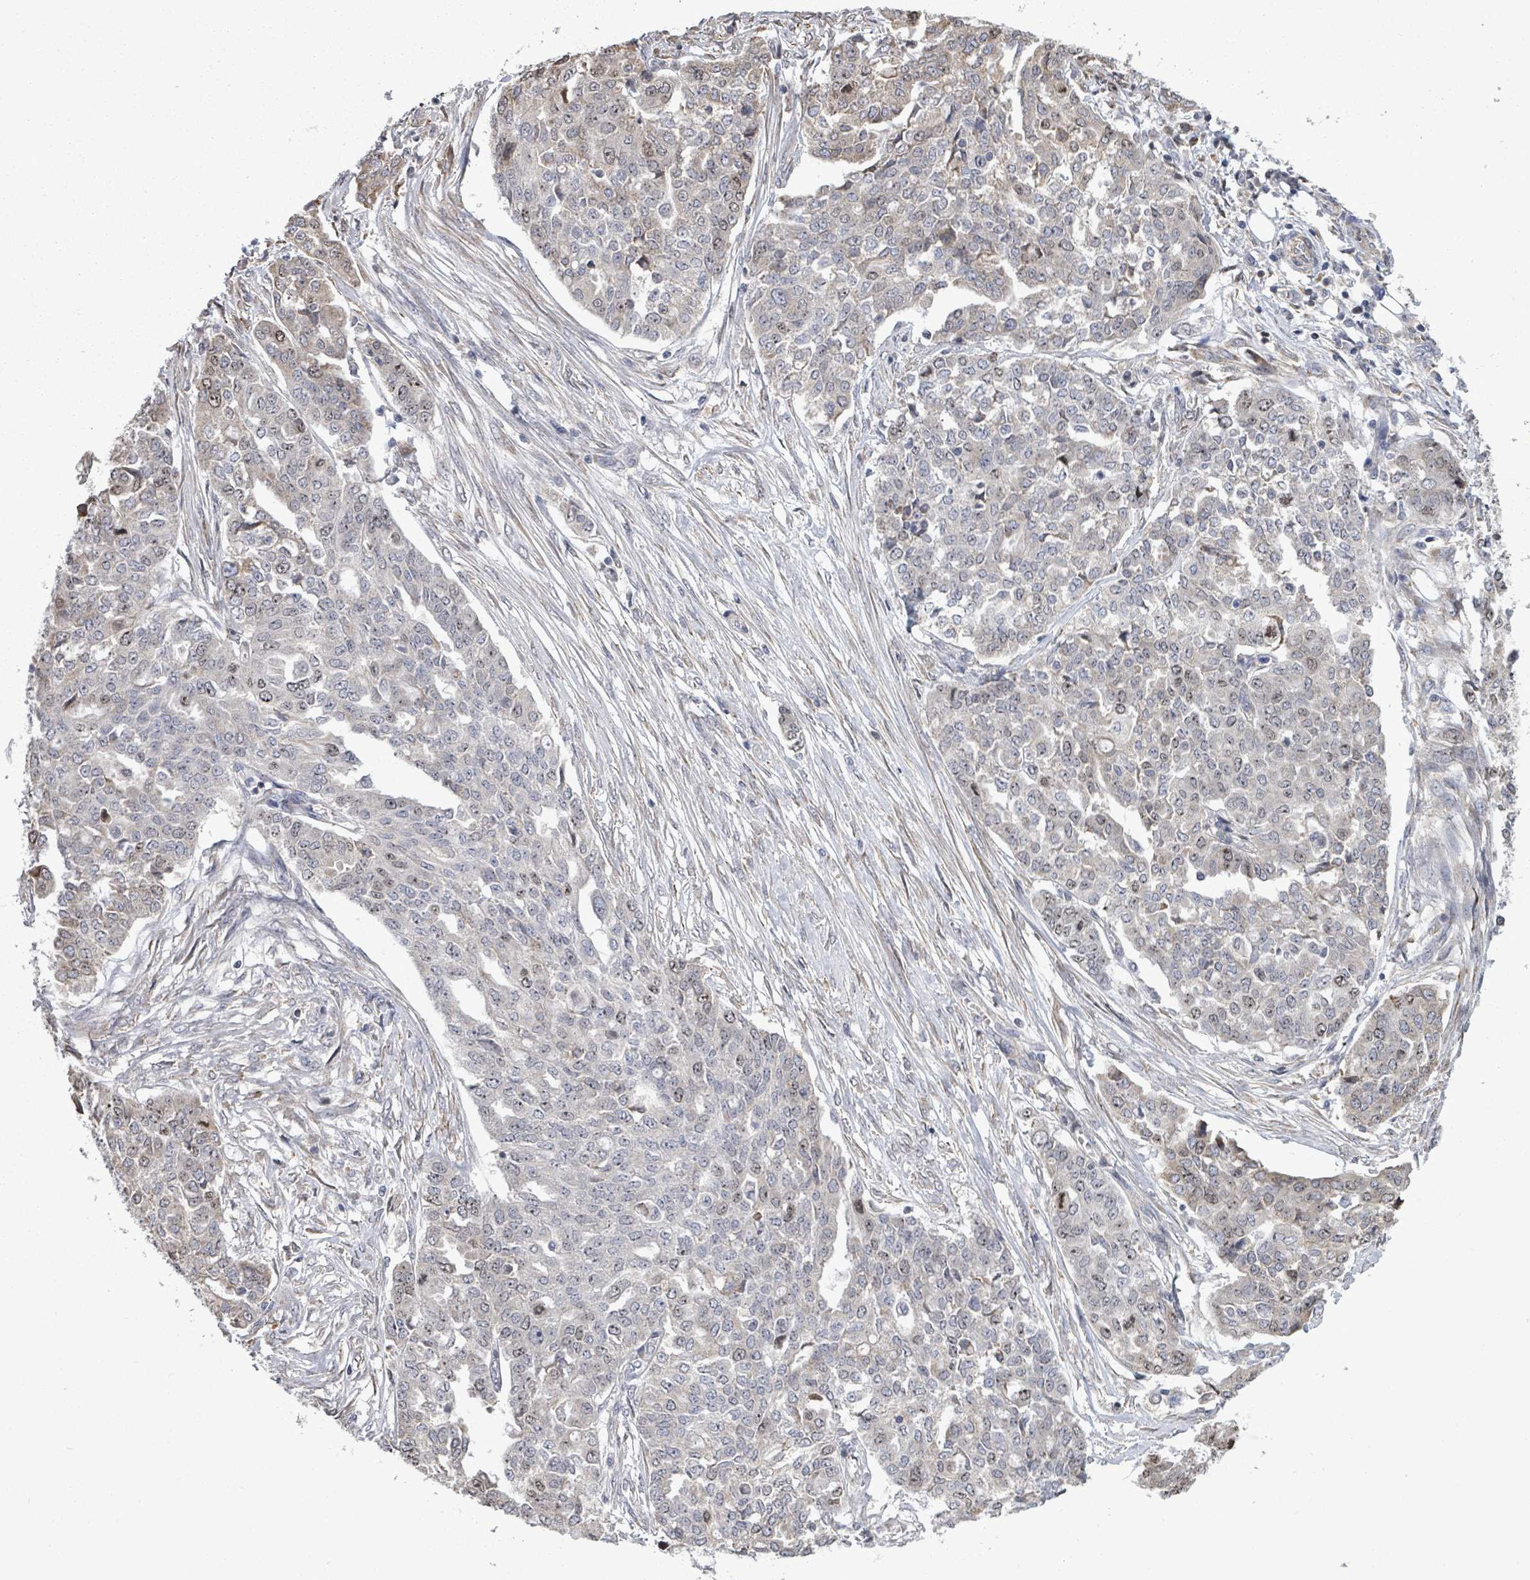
{"staining": {"intensity": "weak", "quantity": "25%-75%", "location": "nuclear"}, "tissue": "ovarian cancer", "cell_type": "Tumor cells", "image_type": "cancer", "snomed": [{"axis": "morphology", "description": "Cystadenocarcinoma, serous, NOS"}, {"axis": "topography", "description": "Soft tissue"}, {"axis": "topography", "description": "Ovary"}], "caption": "DAB immunohistochemical staining of human ovarian serous cystadenocarcinoma shows weak nuclear protein positivity in about 25%-75% of tumor cells.", "gene": "PAPSS1", "patient": {"sex": "female", "age": 57}}